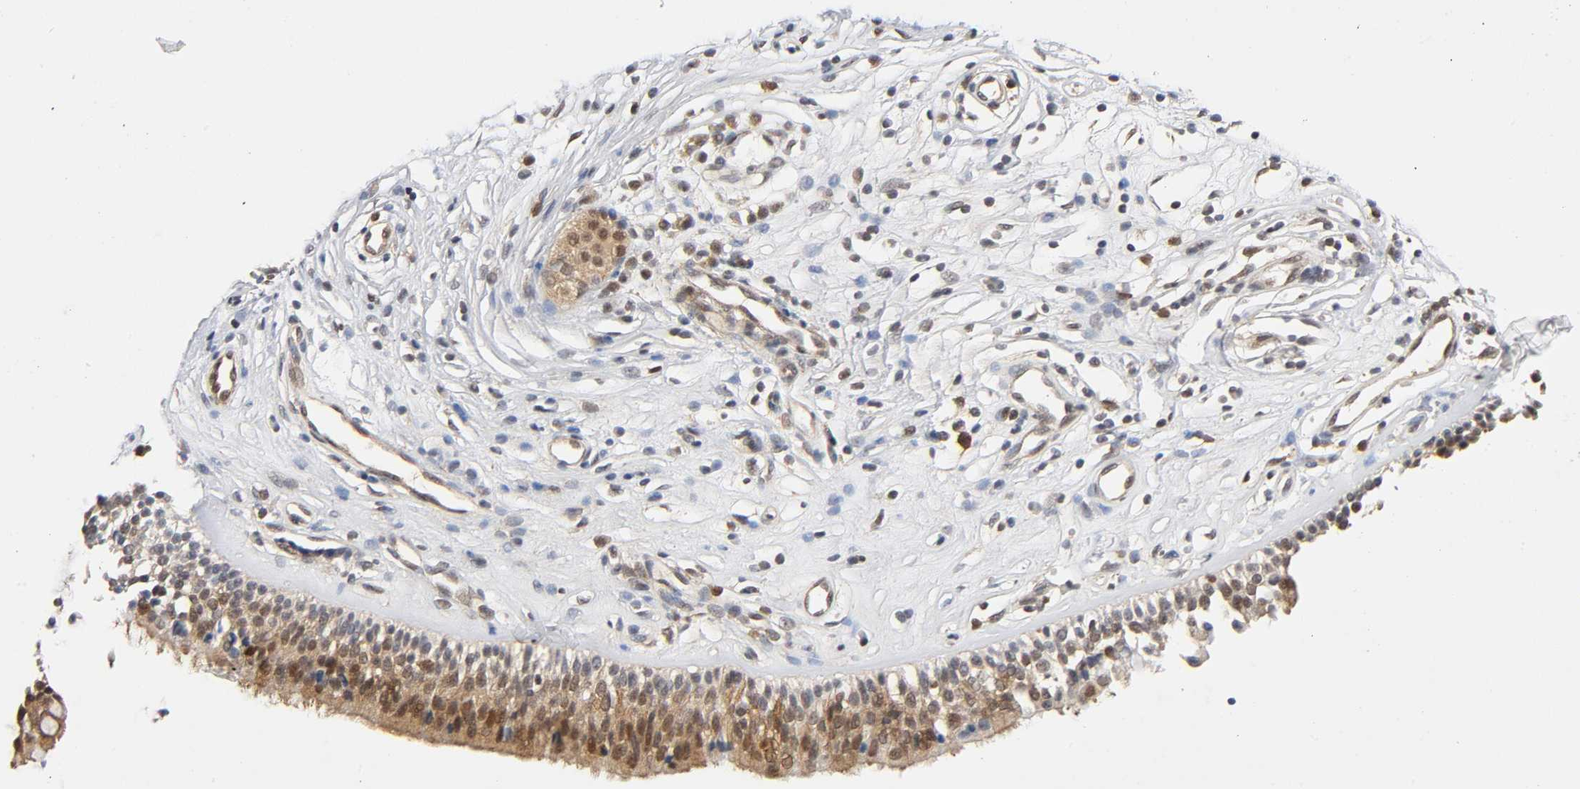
{"staining": {"intensity": "moderate", "quantity": ">75%", "location": "cytoplasmic/membranous,nuclear"}, "tissue": "nasopharynx", "cell_type": "Respiratory epithelial cells", "image_type": "normal", "snomed": [{"axis": "morphology", "description": "Normal tissue, NOS"}, {"axis": "topography", "description": "Nasopharynx"}], "caption": "Immunohistochemical staining of benign human nasopharynx shows medium levels of moderate cytoplasmic/membranous,nuclear expression in about >75% of respiratory epithelial cells.", "gene": "CASP9", "patient": {"sex": "female", "age": 63}}